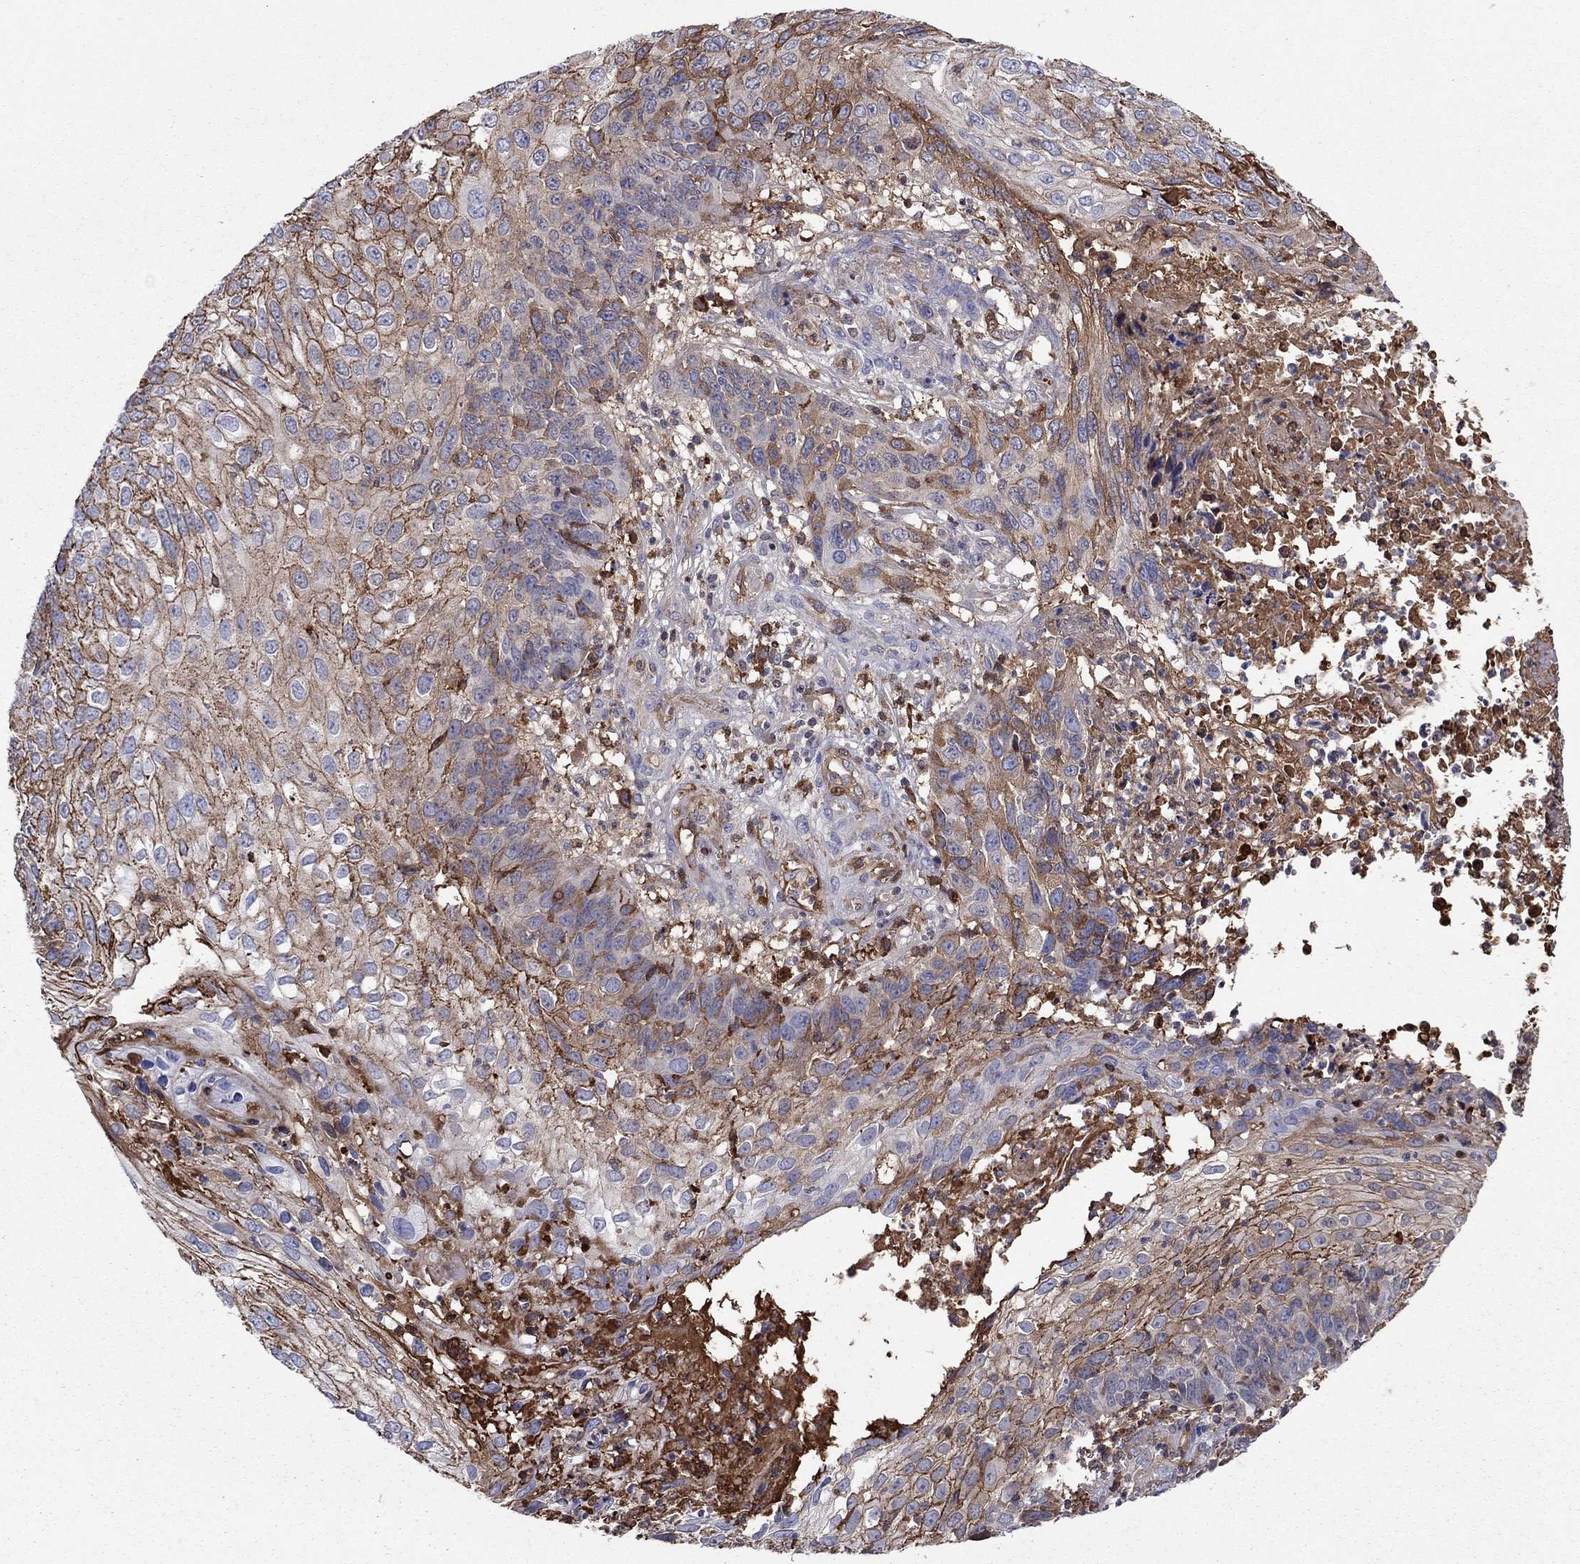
{"staining": {"intensity": "strong", "quantity": "25%-75%", "location": "cytoplasmic/membranous"}, "tissue": "skin cancer", "cell_type": "Tumor cells", "image_type": "cancer", "snomed": [{"axis": "morphology", "description": "Squamous cell carcinoma, NOS"}, {"axis": "topography", "description": "Skin"}], "caption": "Tumor cells reveal strong cytoplasmic/membranous staining in approximately 25%-75% of cells in skin squamous cell carcinoma.", "gene": "HPX", "patient": {"sex": "male", "age": 92}}